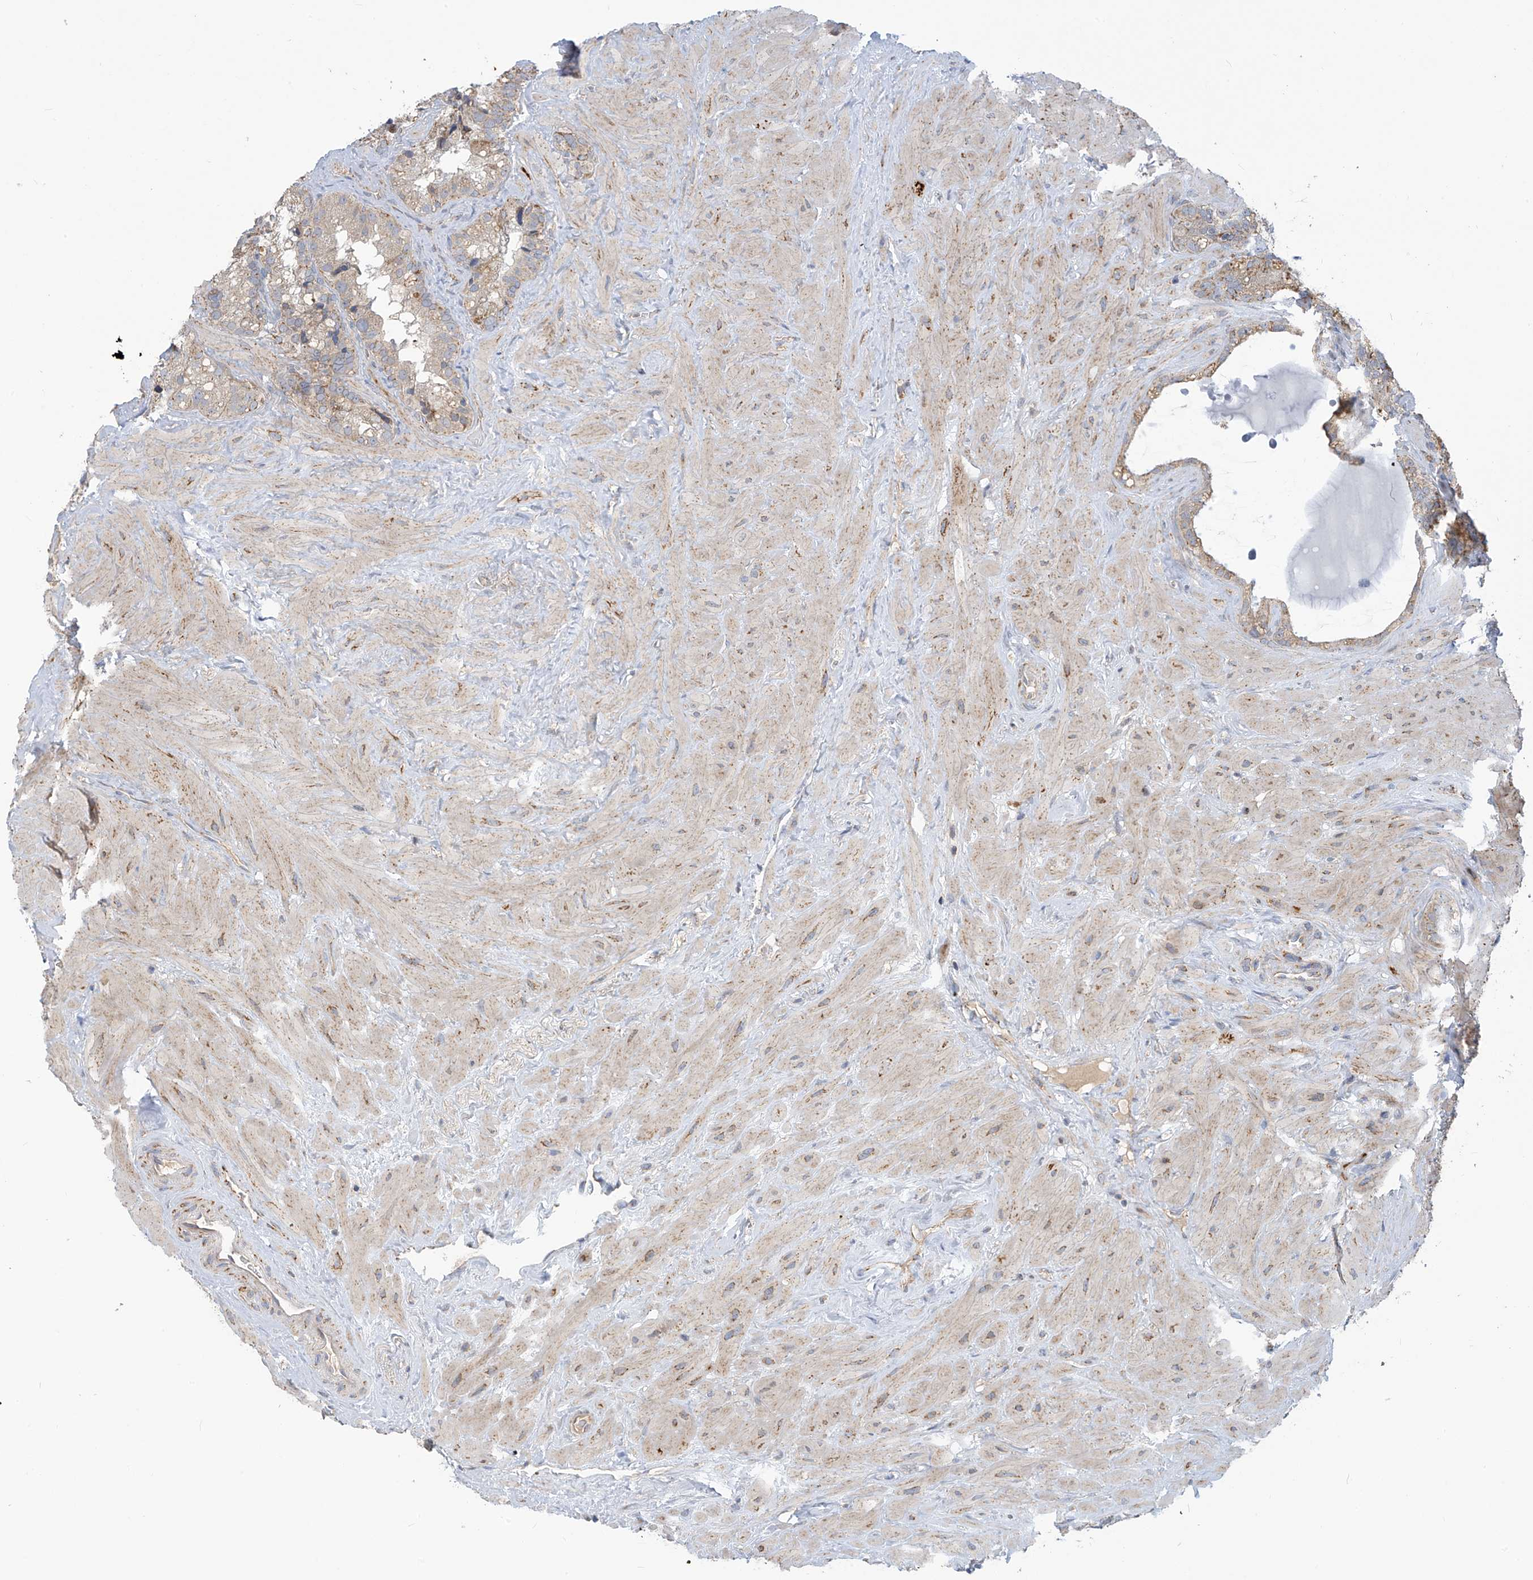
{"staining": {"intensity": "weak", "quantity": "25%-75%", "location": "cytoplasmic/membranous"}, "tissue": "seminal vesicle", "cell_type": "Glandular cells", "image_type": "normal", "snomed": [{"axis": "morphology", "description": "Normal tissue, NOS"}, {"axis": "topography", "description": "Prostate"}, {"axis": "topography", "description": "Seminal veicle"}], "caption": "There is low levels of weak cytoplasmic/membranous expression in glandular cells of normal seminal vesicle, as demonstrated by immunohistochemical staining (brown color).", "gene": "SCGB1D2", "patient": {"sex": "male", "age": 68}}